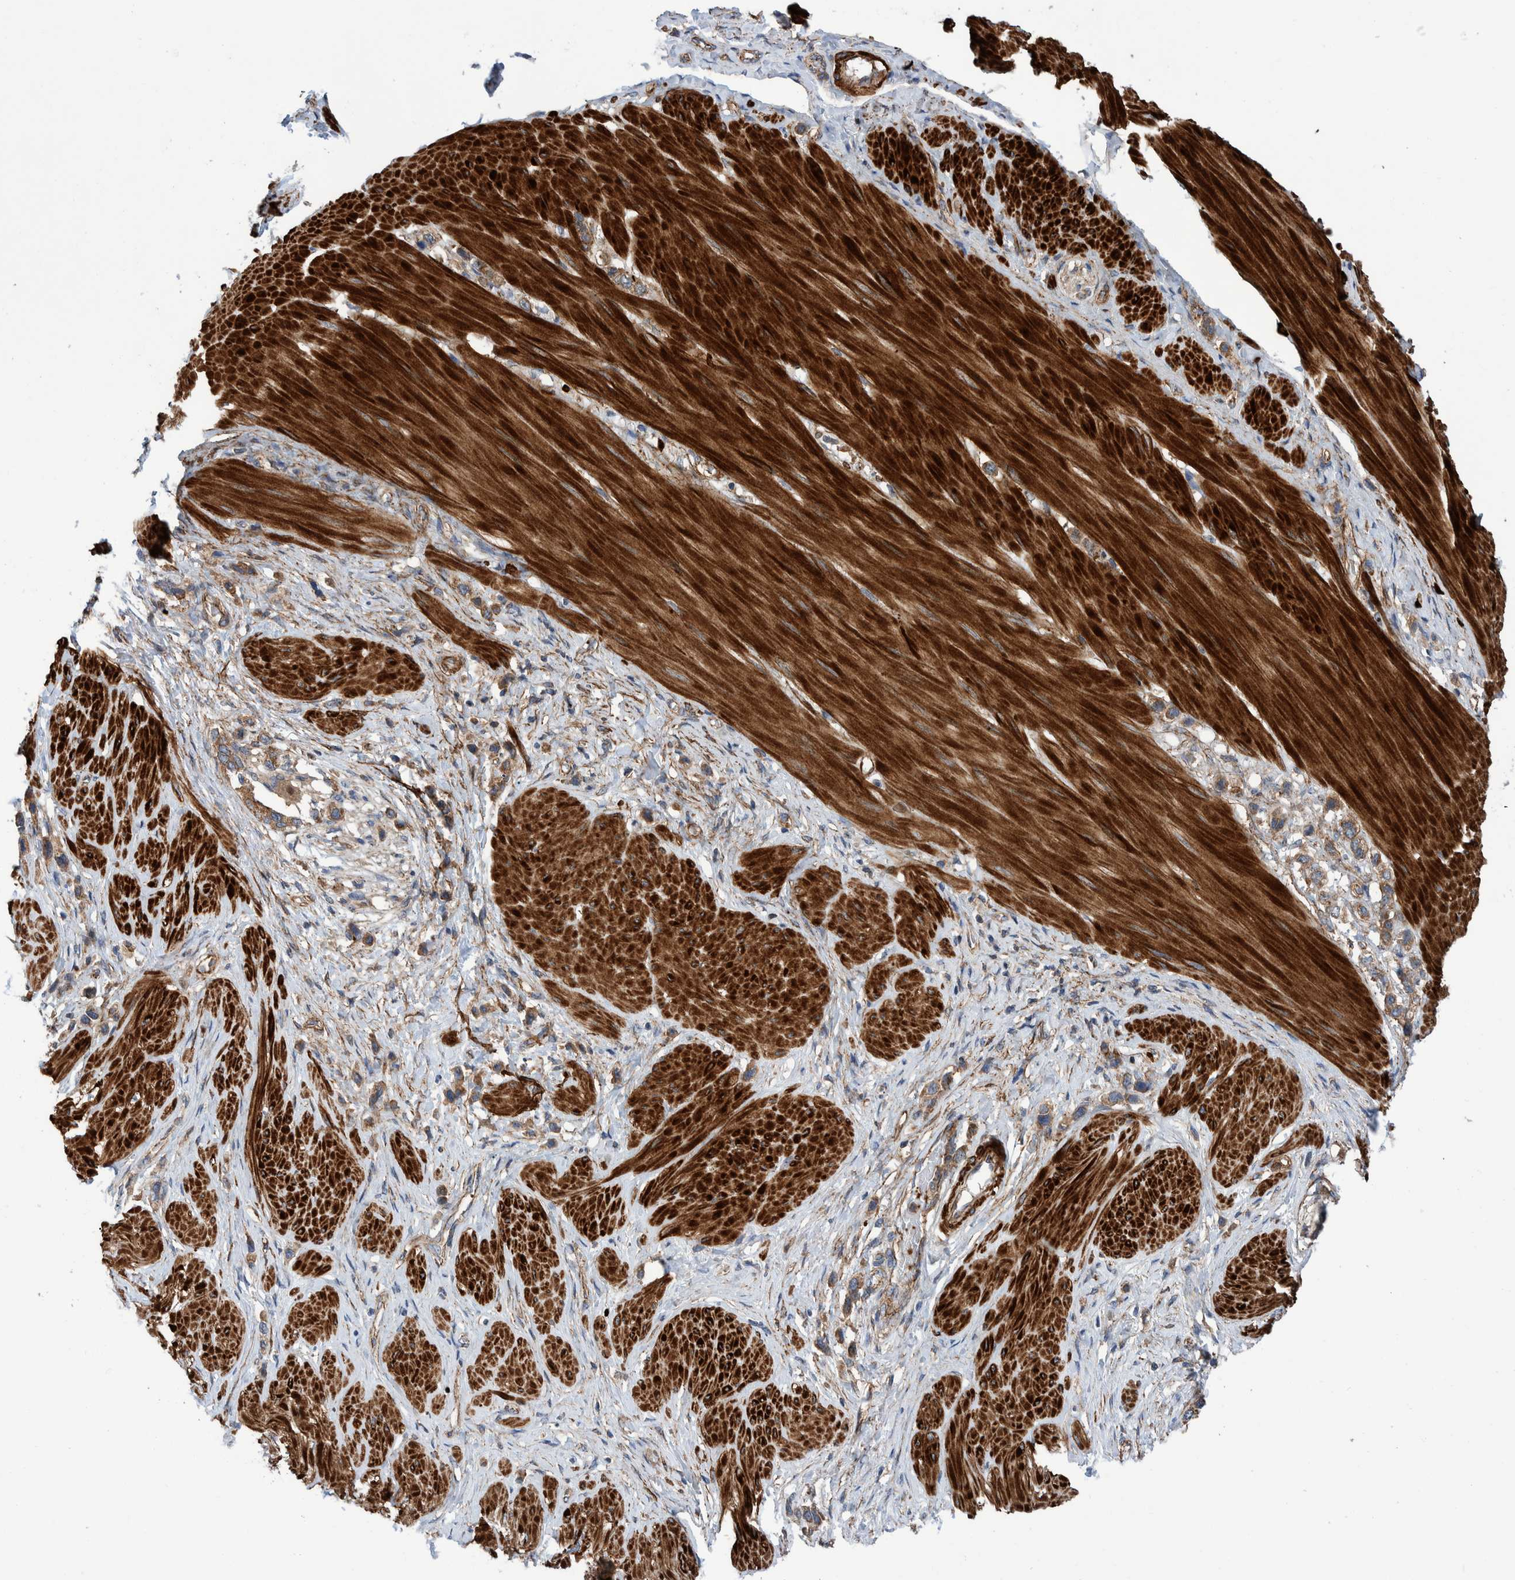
{"staining": {"intensity": "weak", "quantity": ">75%", "location": "cytoplasmic/membranous"}, "tissue": "stomach cancer", "cell_type": "Tumor cells", "image_type": "cancer", "snomed": [{"axis": "morphology", "description": "Adenocarcinoma, NOS"}, {"axis": "topography", "description": "Stomach"}], "caption": "Weak cytoplasmic/membranous positivity for a protein is identified in about >75% of tumor cells of stomach adenocarcinoma using immunohistochemistry (IHC).", "gene": "SLC25A10", "patient": {"sex": "female", "age": 65}}